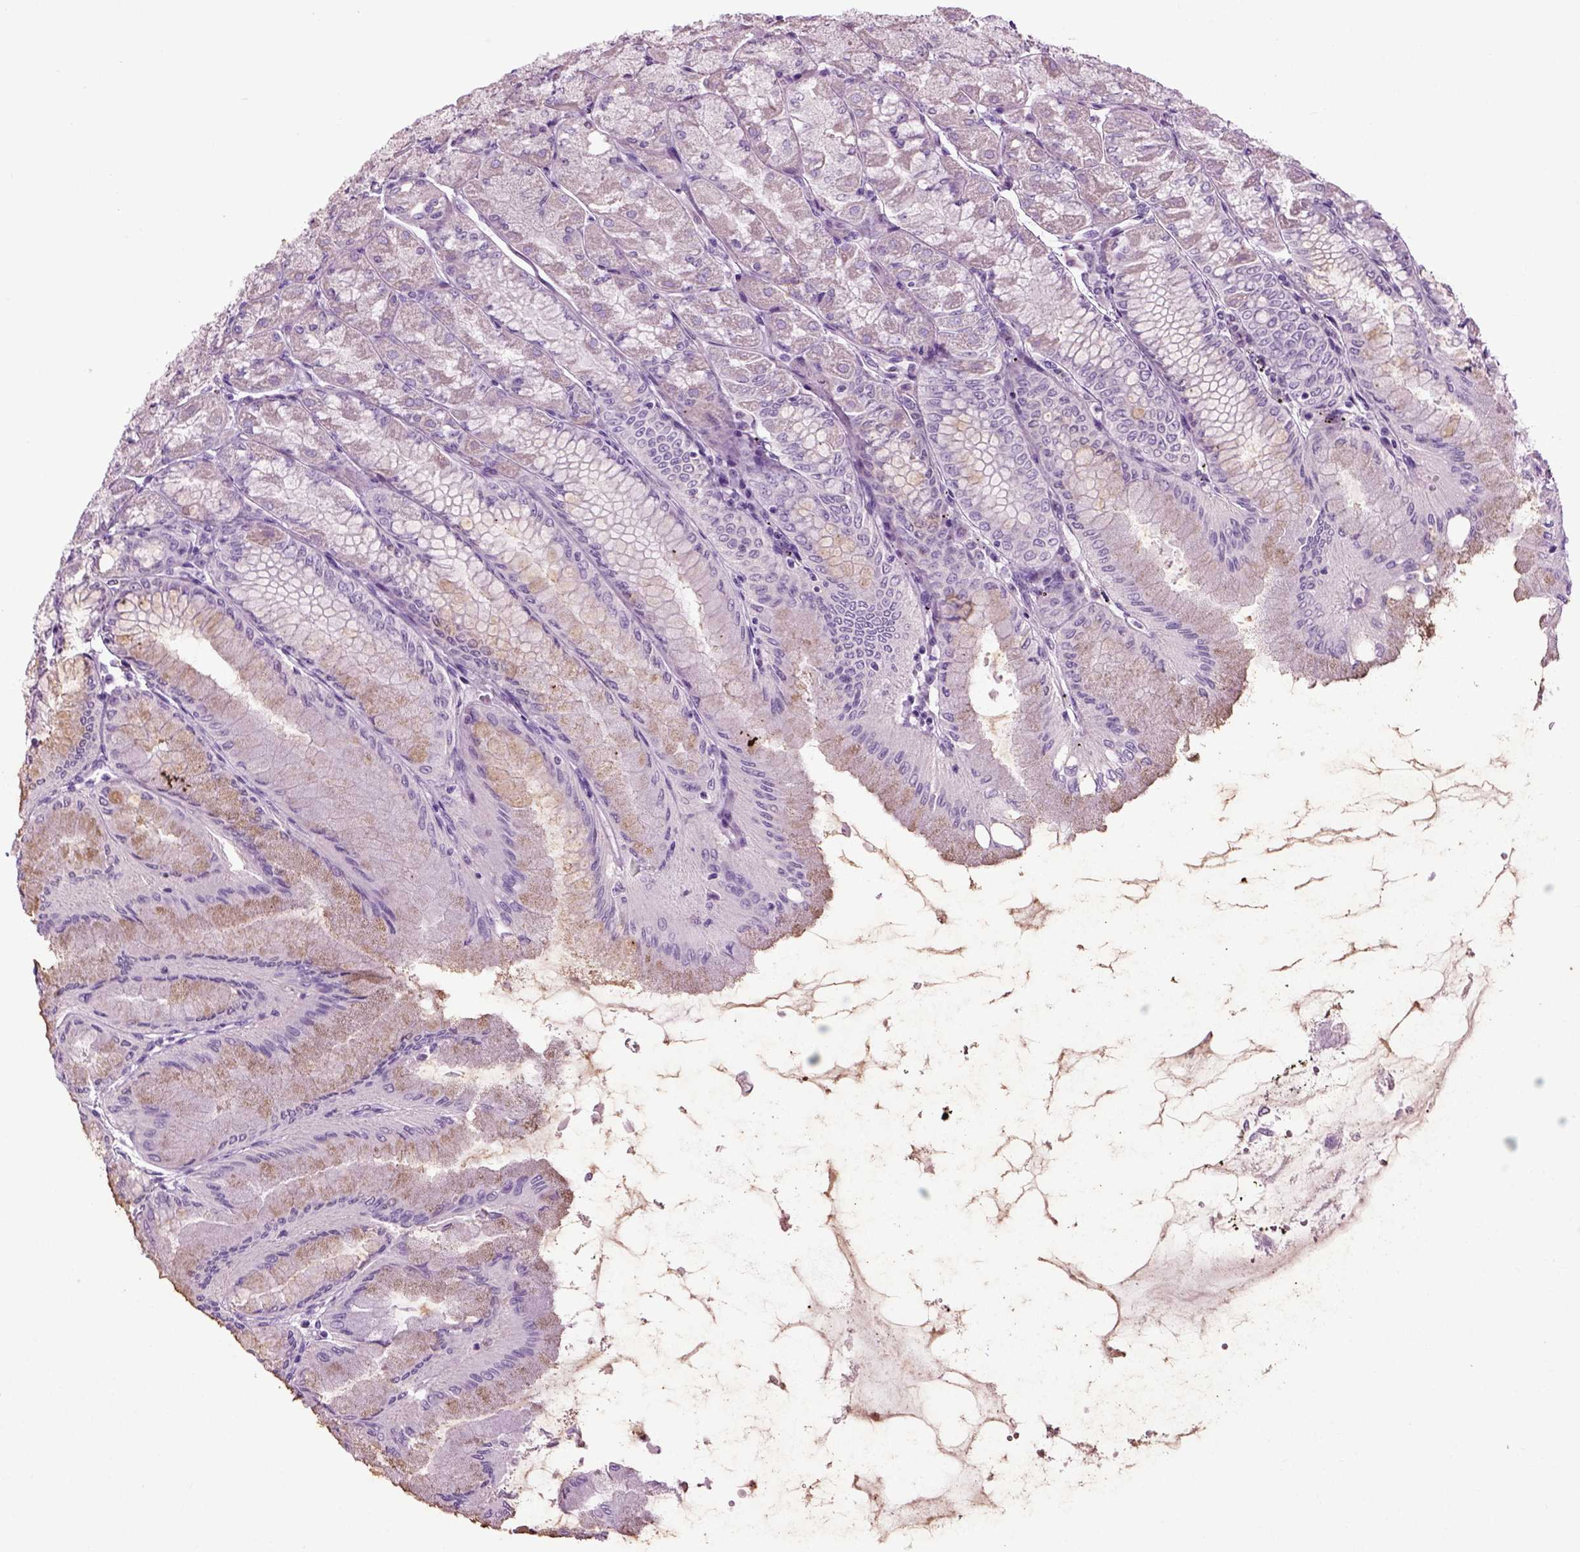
{"staining": {"intensity": "weak", "quantity": "25%-75%", "location": "cytoplasmic/membranous"}, "tissue": "stomach", "cell_type": "Glandular cells", "image_type": "normal", "snomed": [{"axis": "morphology", "description": "Normal tissue, NOS"}, {"axis": "topography", "description": "Stomach, upper"}], "caption": "A high-resolution image shows immunohistochemistry (IHC) staining of benign stomach, which demonstrates weak cytoplasmic/membranous staining in about 25%-75% of glandular cells. Nuclei are stained in blue.", "gene": "DNAH10", "patient": {"sex": "male", "age": 60}}